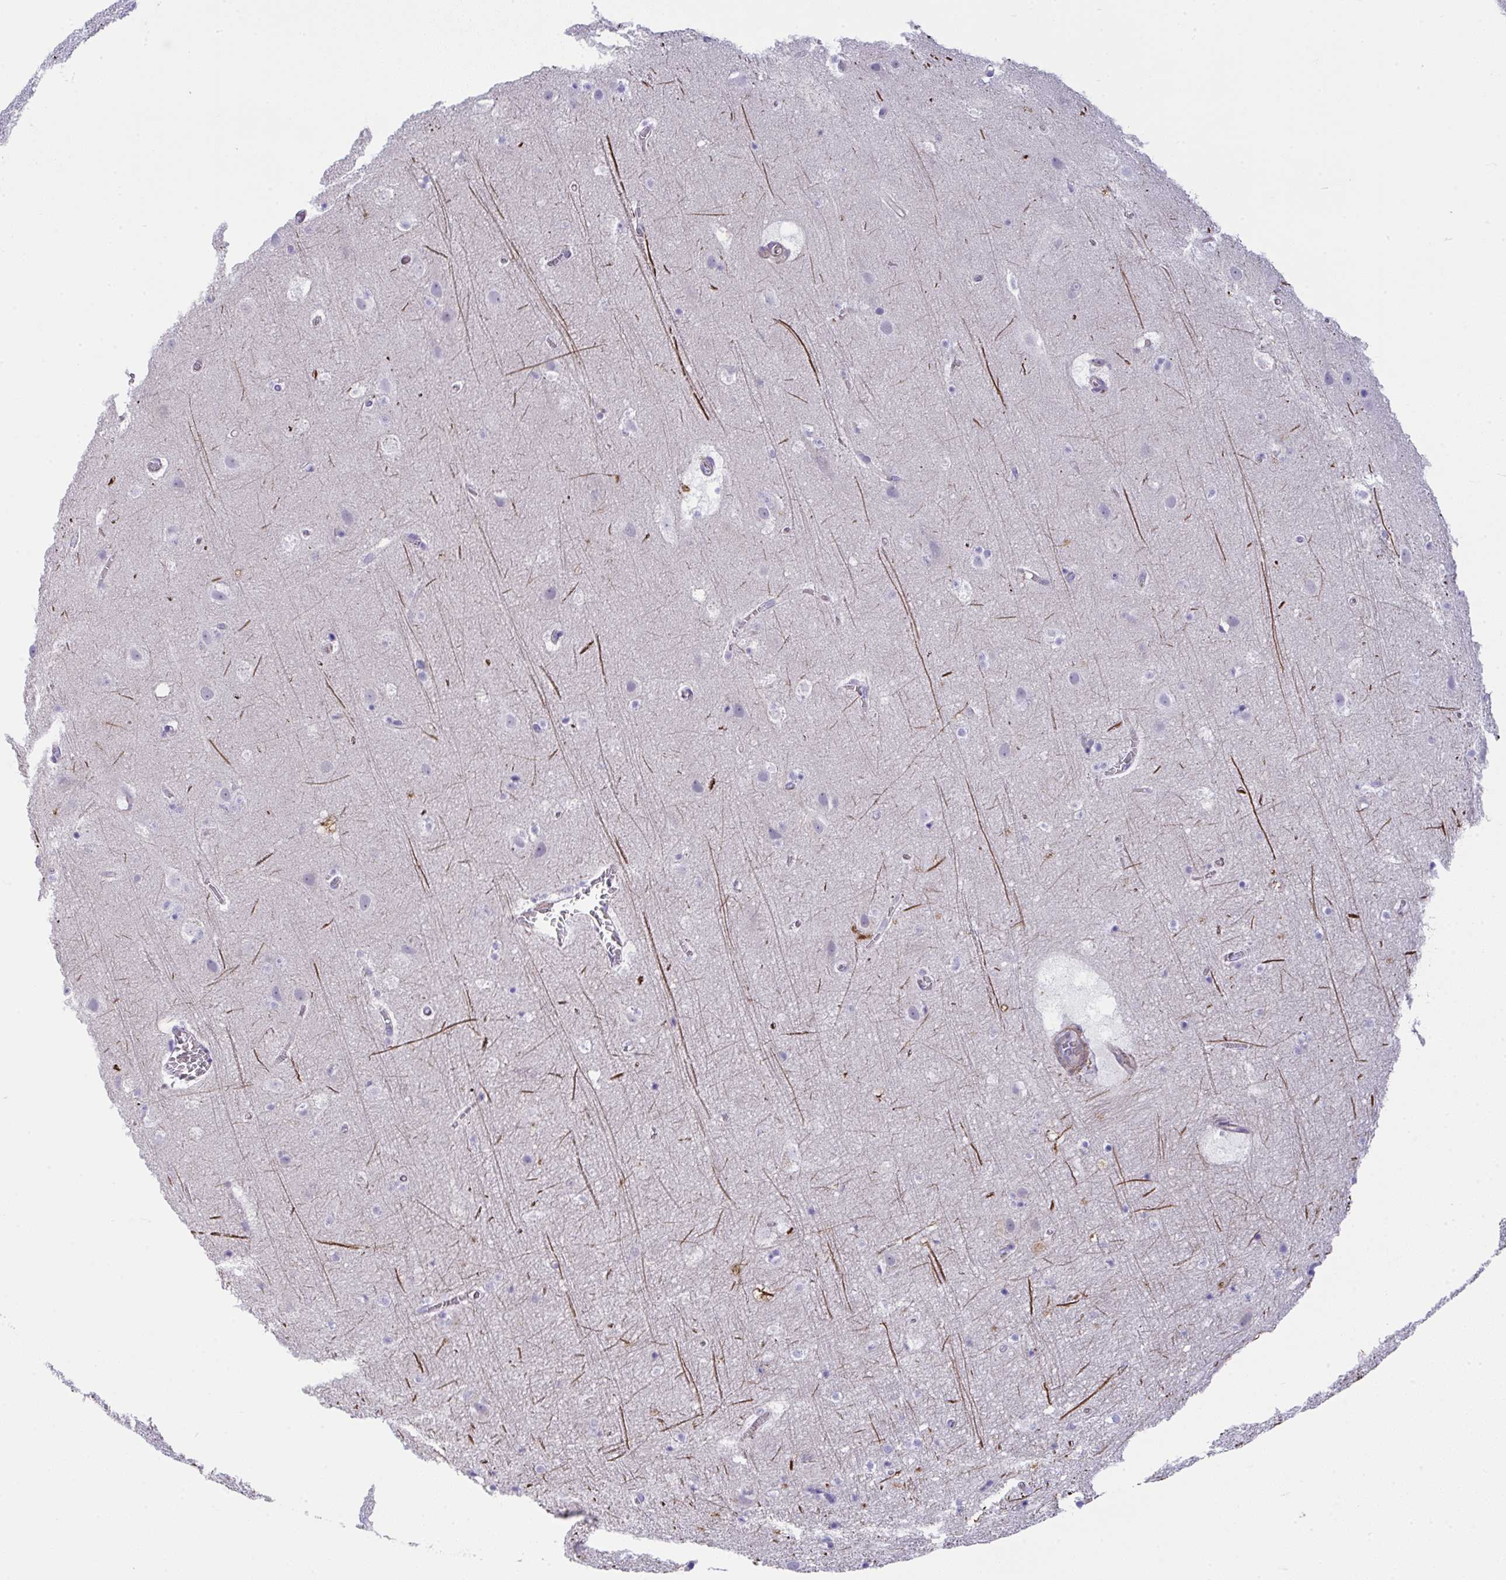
{"staining": {"intensity": "weak", "quantity": "<25%", "location": "cytoplasmic/membranous"}, "tissue": "cerebral cortex", "cell_type": "Endothelial cells", "image_type": "normal", "snomed": [{"axis": "morphology", "description": "Normal tissue, NOS"}, {"axis": "topography", "description": "Cerebral cortex"}], "caption": "The micrograph displays no staining of endothelial cells in unremarkable cerebral cortex.", "gene": "MYL12A", "patient": {"sex": "female", "age": 42}}